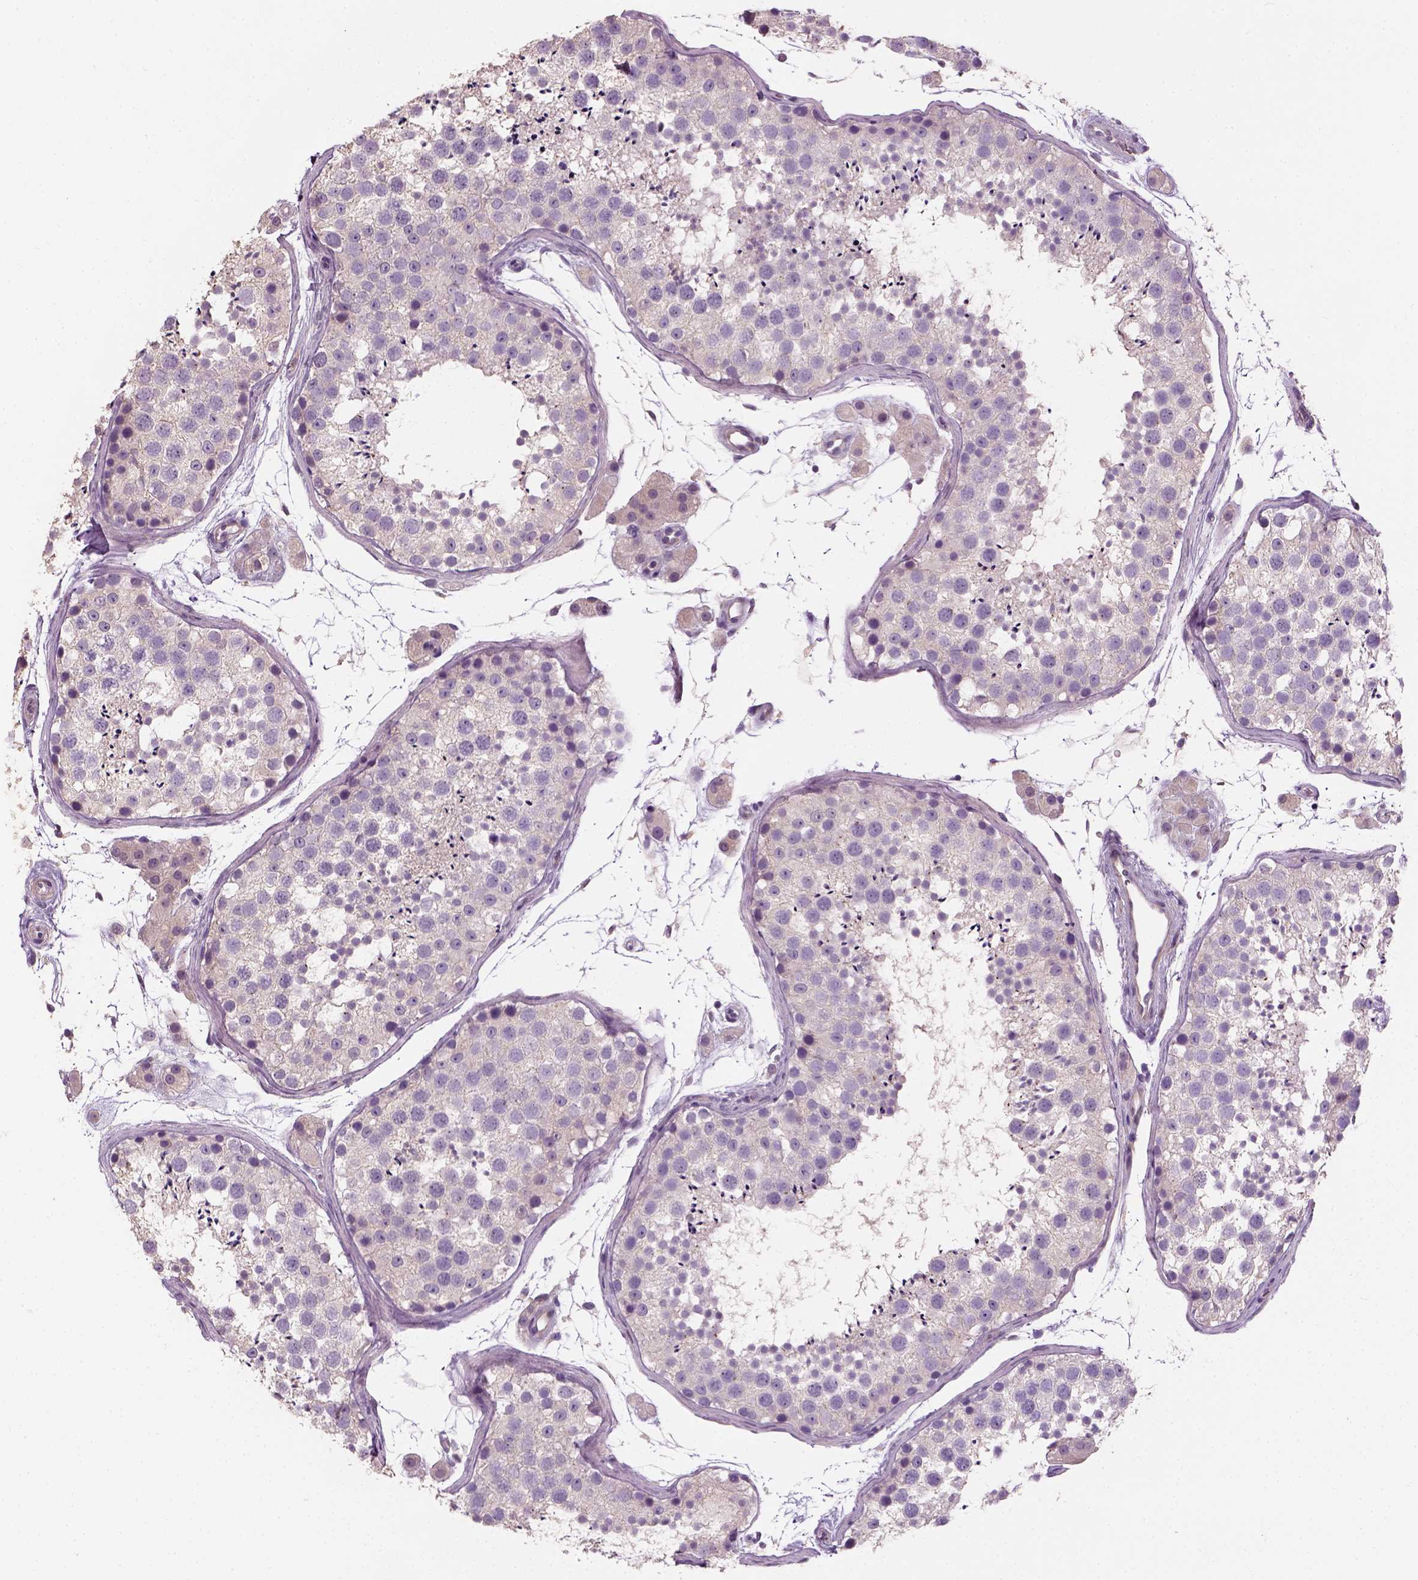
{"staining": {"intensity": "negative", "quantity": "none", "location": "none"}, "tissue": "testis", "cell_type": "Cells in seminiferous ducts", "image_type": "normal", "snomed": [{"axis": "morphology", "description": "Normal tissue, NOS"}, {"axis": "topography", "description": "Testis"}], "caption": "IHC of normal human testis demonstrates no expression in cells in seminiferous ducts.", "gene": "ELOVL3", "patient": {"sex": "male", "age": 41}}